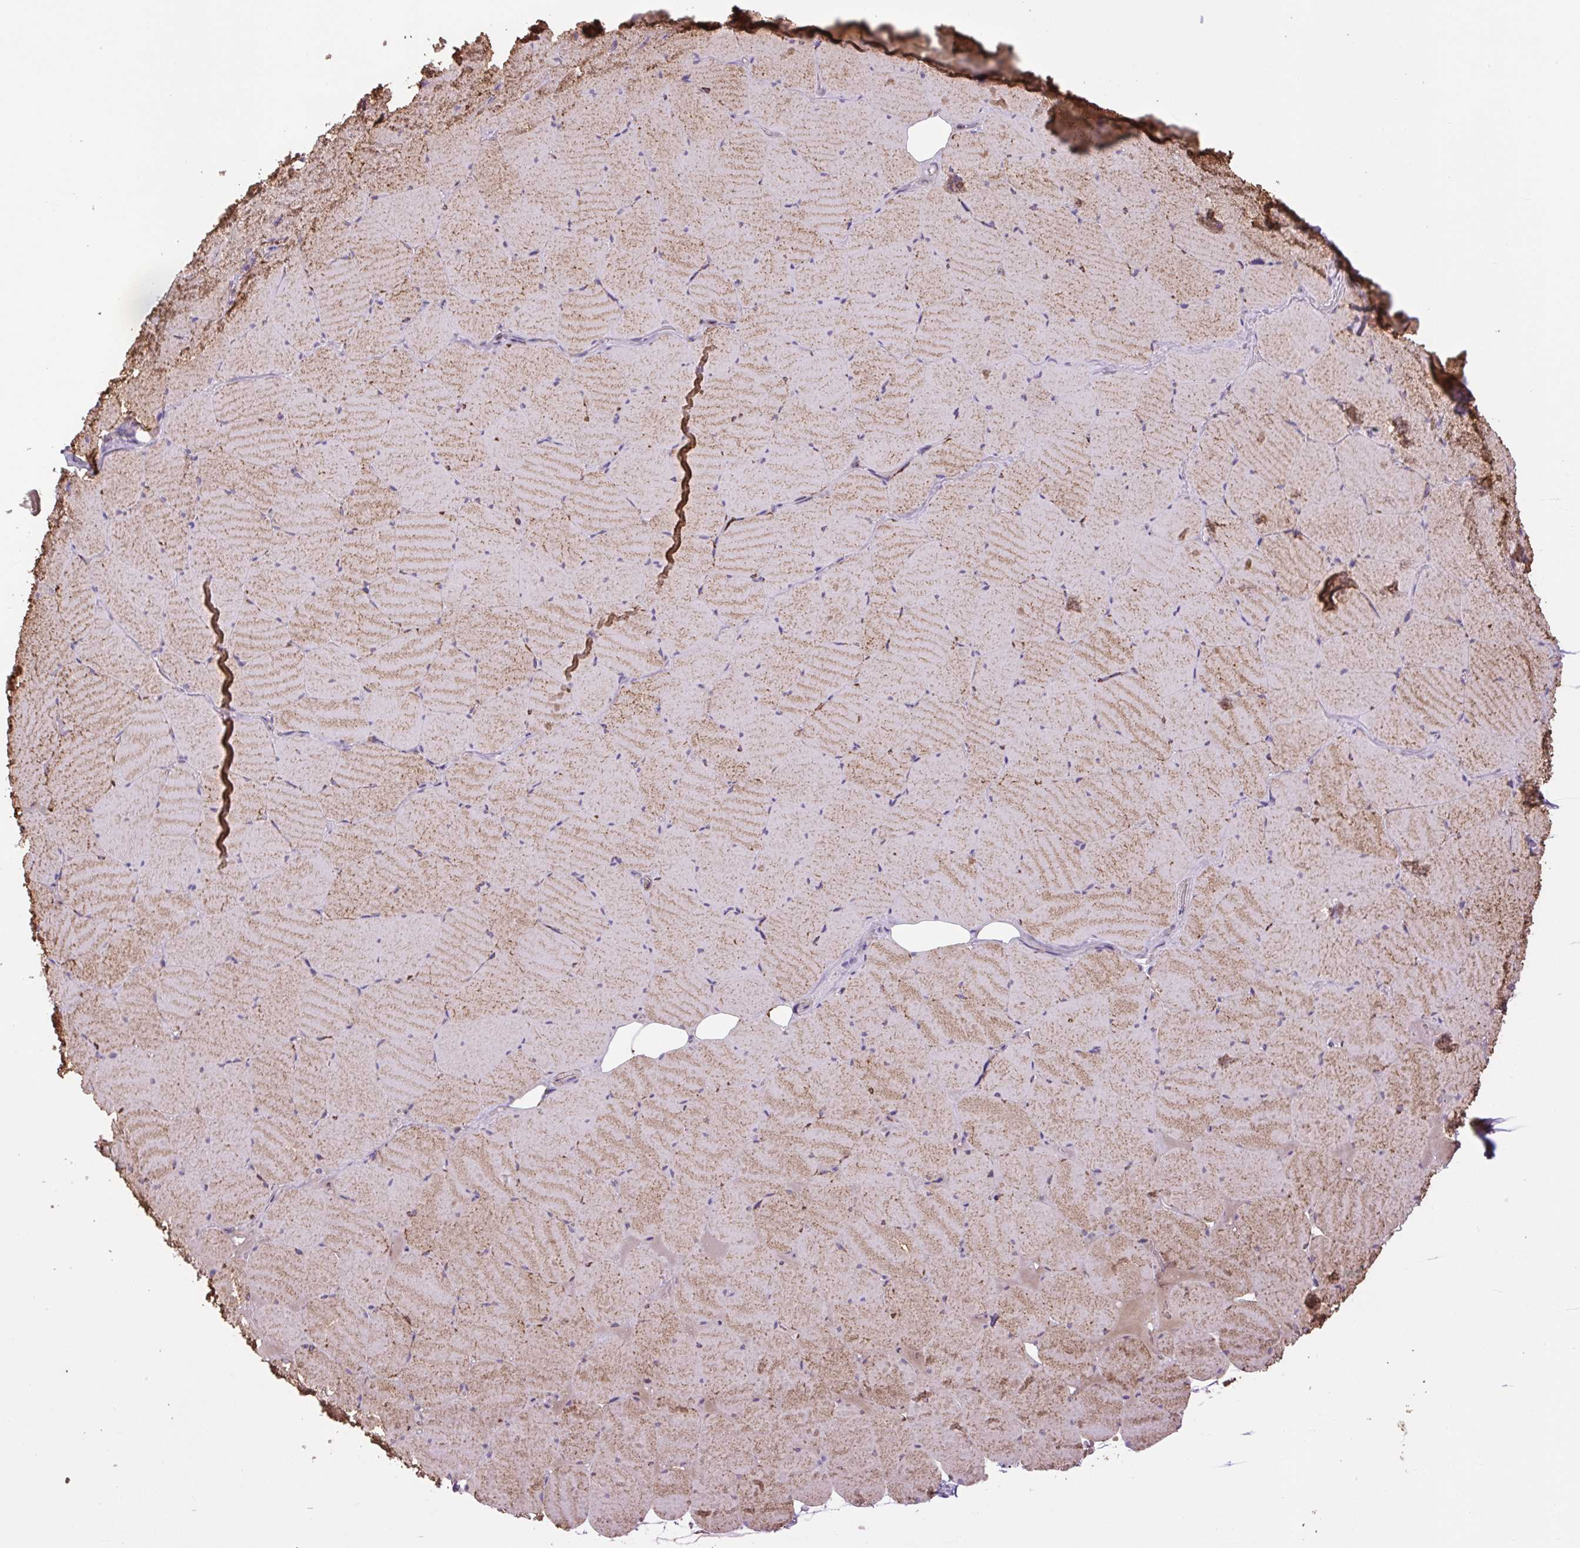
{"staining": {"intensity": "moderate", "quantity": ">75%", "location": "cytoplasmic/membranous"}, "tissue": "skeletal muscle", "cell_type": "Myocytes", "image_type": "normal", "snomed": [{"axis": "morphology", "description": "Normal tissue, NOS"}, {"axis": "topography", "description": "Skeletal muscle"}, {"axis": "topography", "description": "Head-Neck"}], "caption": "Protein staining reveals moderate cytoplasmic/membranous expression in about >75% of myocytes in normal skeletal muscle. (IHC, brightfield microscopy, high magnification).", "gene": "PLCG1", "patient": {"sex": "male", "age": 66}}